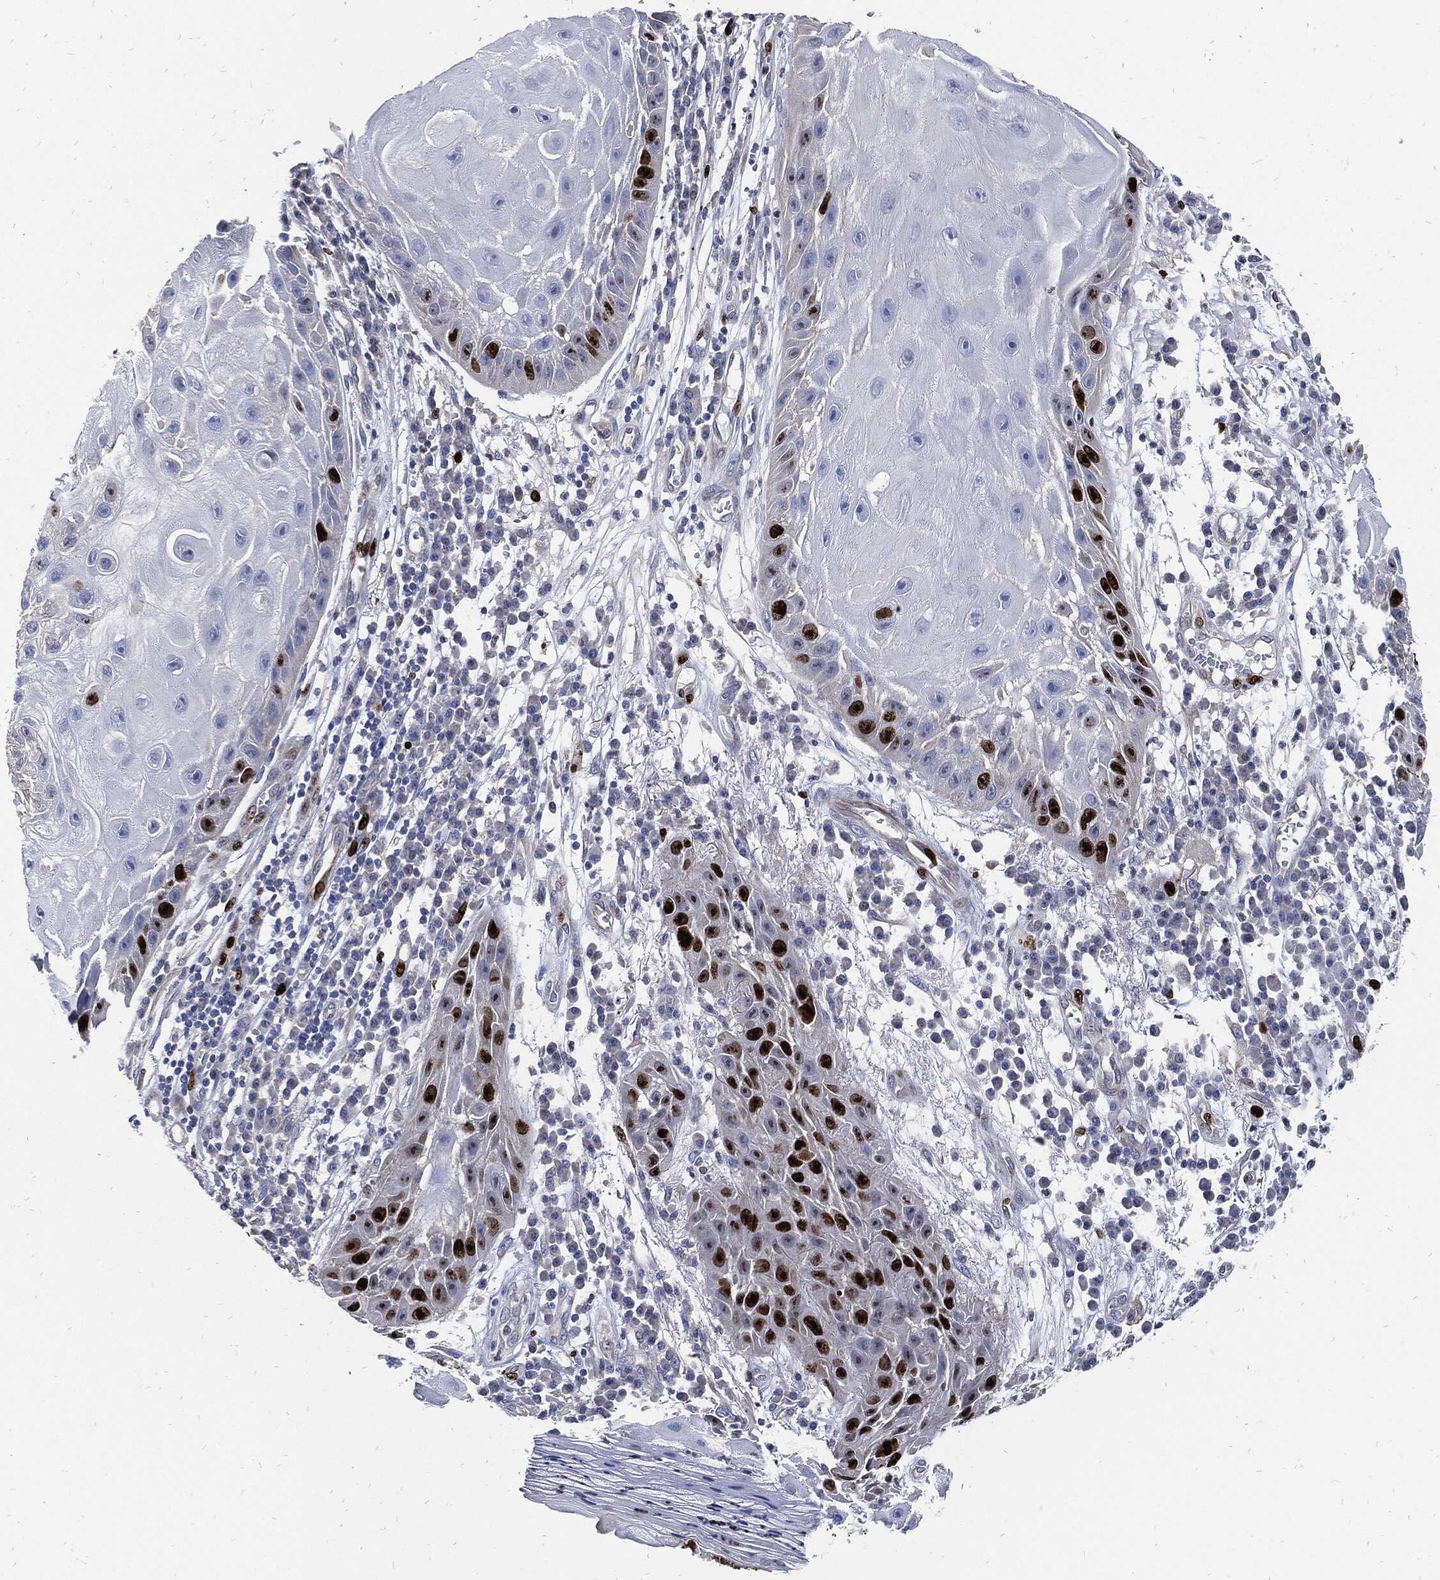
{"staining": {"intensity": "strong", "quantity": "<25%", "location": "nuclear"}, "tissue": "skin cancer", "cell_type": "Tumor cells", "image_type": "cancer", "snomed": [{"axis": "morphology", "description": "Normal tissue, NOS"}, {"axis": "morphology", "description": "Squamous cell carcinoma, NOS"}, {"axis": "topography", "description": "Skin"}], "caption": "An image of squamous cell carcinoma (skin) stained for a protein demonstrates strong nuclear brown staining in tumor cells. (DAB IHC with brightfield microscopy, high magnification).", "gene": "MKI67", "patient": {"sex": "male", "age": 79}}